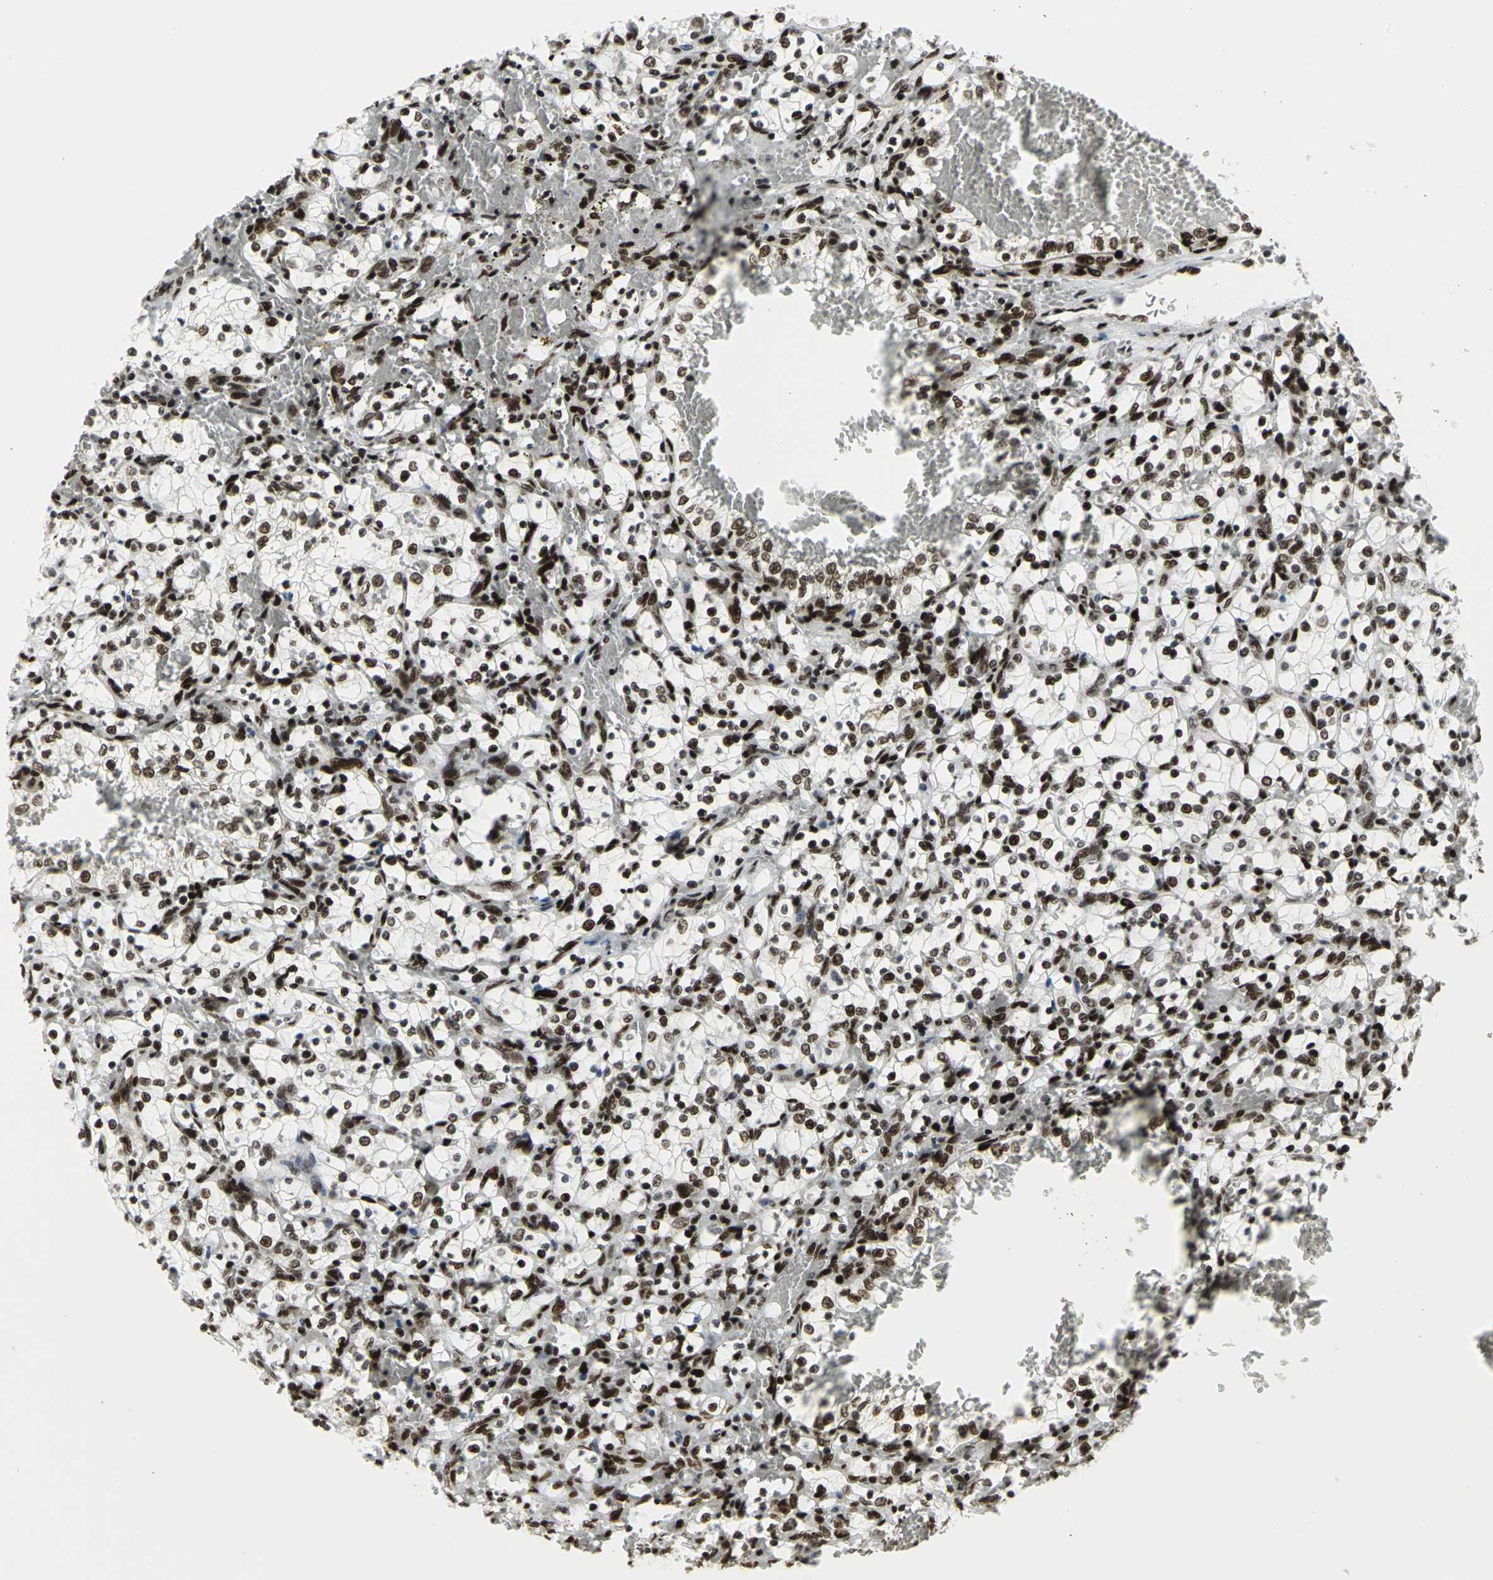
{"staining": {"intensity": "strong", "quantity": ">75%", "location": "nuclear"}, "tissue": "renal cancer", "cell_type": "Tumor cells", "image_type": "cancer", "snomed": [{"axis": "morphology", "description": "Adenocarcinoma, NOS"}, {"axis": "topography", "description": "Kidney"}], "caption": "This photomicrograph shows immunohistochemistry staining of renal adenocarcinoma, with high strong nuclear expression in approximately >75% of tumor cells.", "gene": "SMARCA4", "patient": {"sex": "female", "age": 69}}